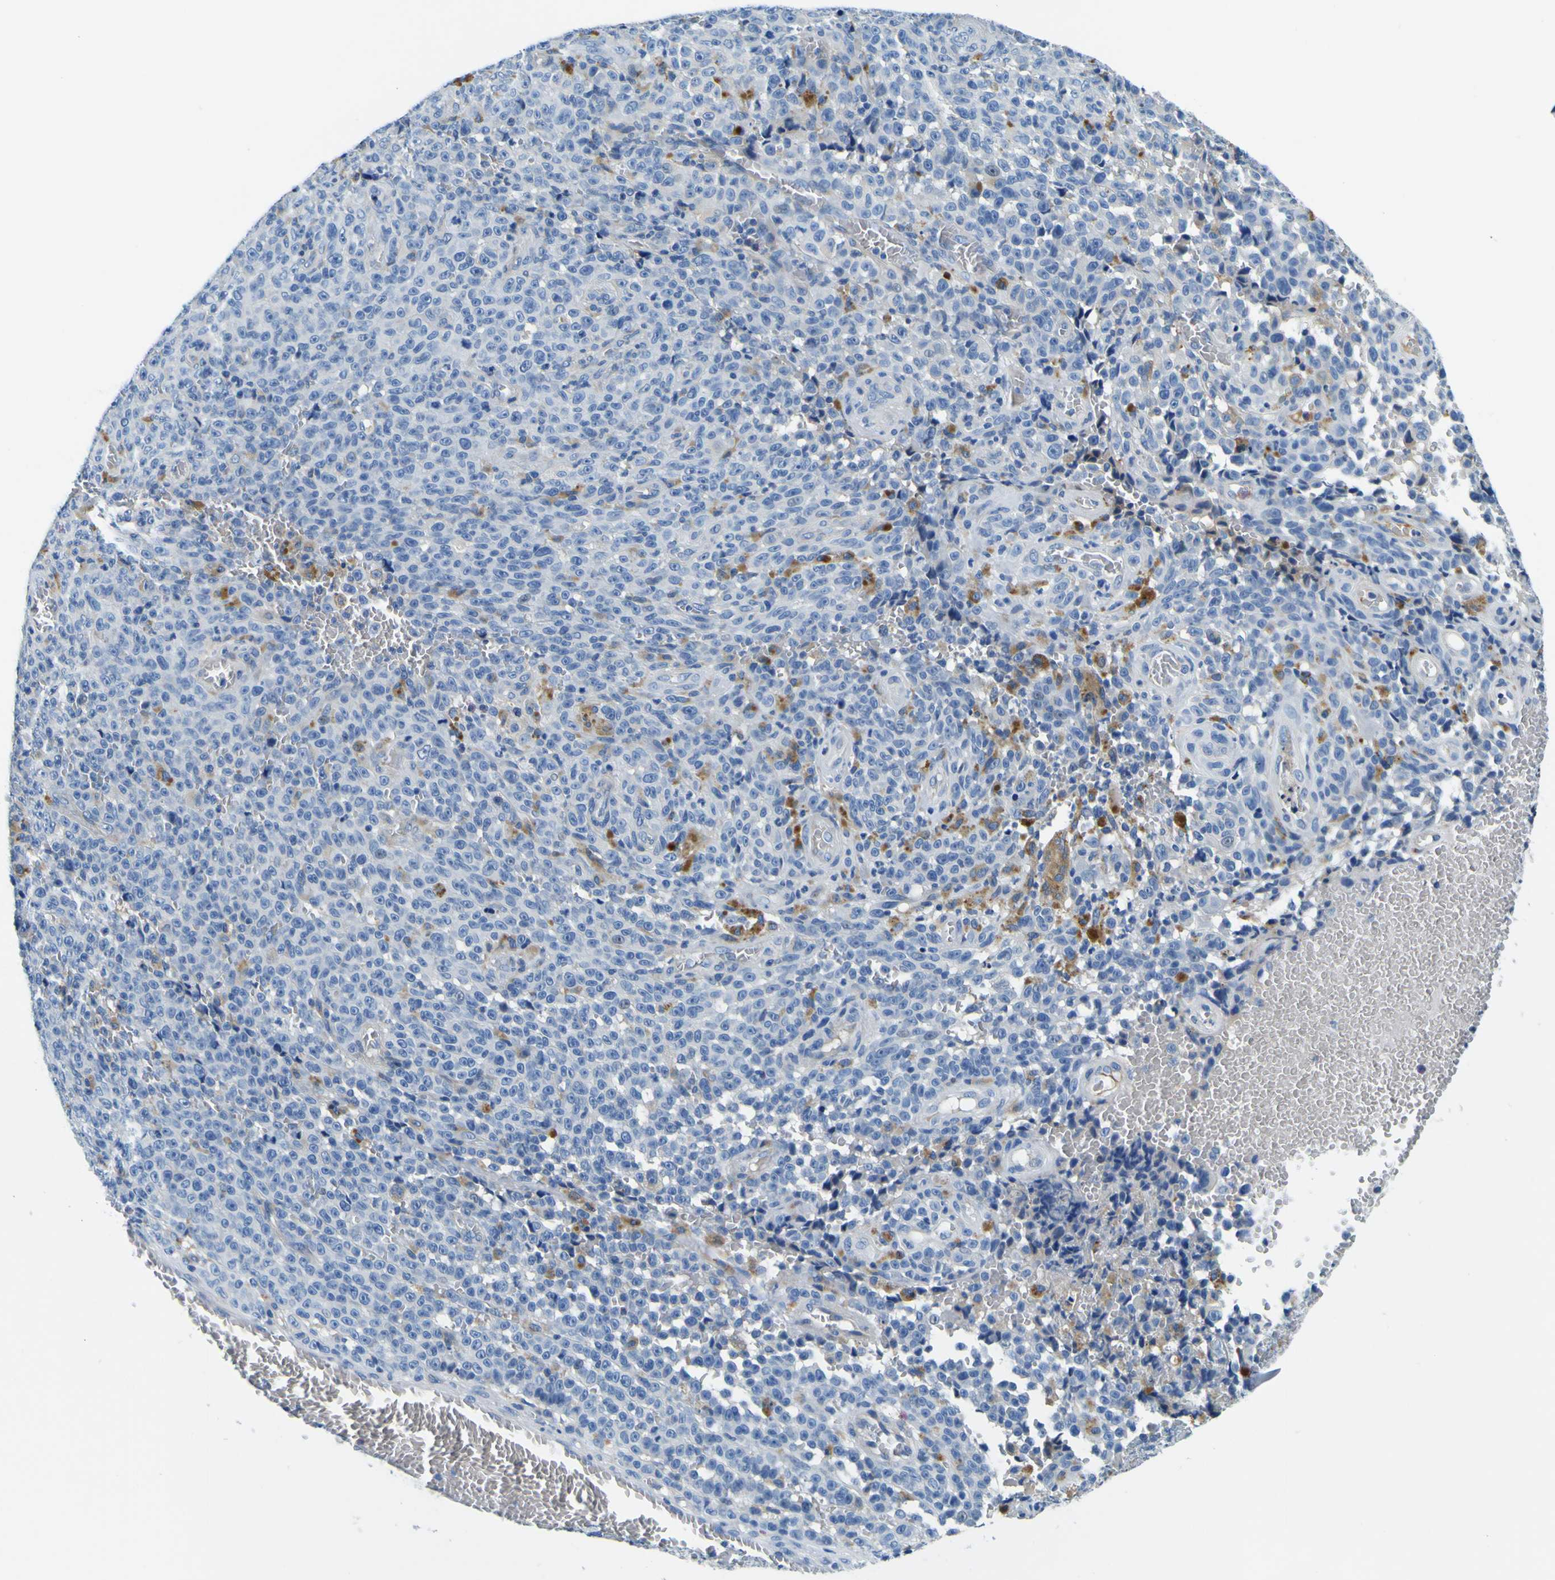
{"staining": {"intensity": "negative", "quantity": "none", "location": "none"}, "tissue": "melanoma", "cell_type": "Tumor cells", "image_type": "cancer", "snomed": [{"axis": "morphology", "description": "Malignant melanoma, NOS"}, {"axis": "topography", "description": "Skin"}], "caption": "Melanoma was stained to show a protein in brown. There is no significant positivity in tumor cells. (Brightfield microscopy of DAB immunohistochemistry (IHC) at high magnification).", "gene": "ADGRA2", "patient": {"sex": "female", "age": 82}}